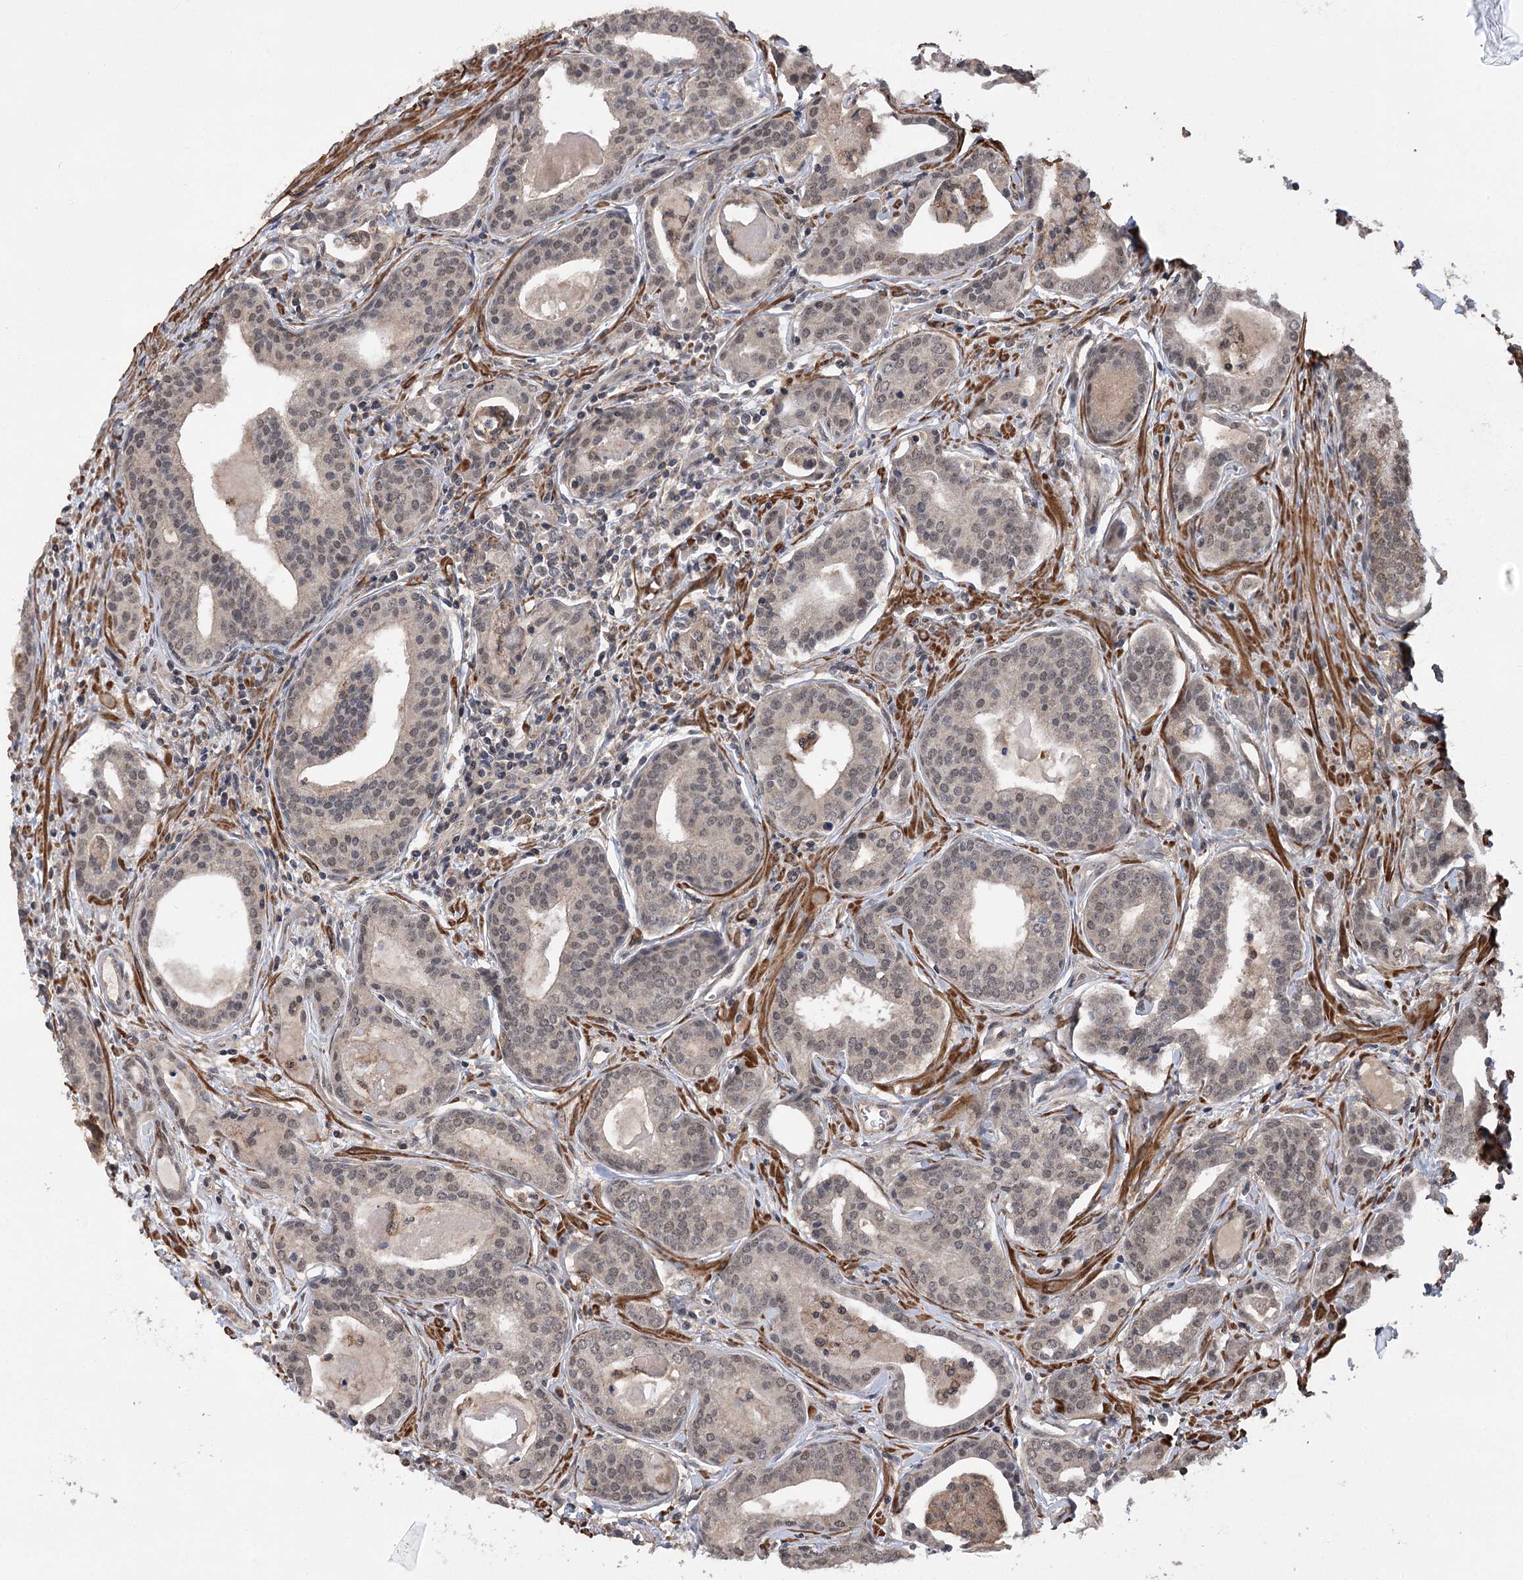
{"staining": {"intensity": "weak", "quantity": "25%-75%", "location": "nuclear"}, "tissue": "prostate cancer", "cell_type": "Tumor cells", "image_type": "cancer", "snomed": [{"axis": "morphology", "description": "Adenocarcinoma, High grade"}, {"axis": "topography", "description": "Prostate"}], "caption": "Immunohistochemistry (IHC) photomicrograph of neoplastic tissue: high-grade adenocarcinoma (prostate) stained using immunohistochemistry reveals low levels of weak protein expression localized specifically in the nuclear of tumor cells, appearing as a nuclear brown color.", "gene": "TENM2", "patient": {"sex": "male", "age": 68}}